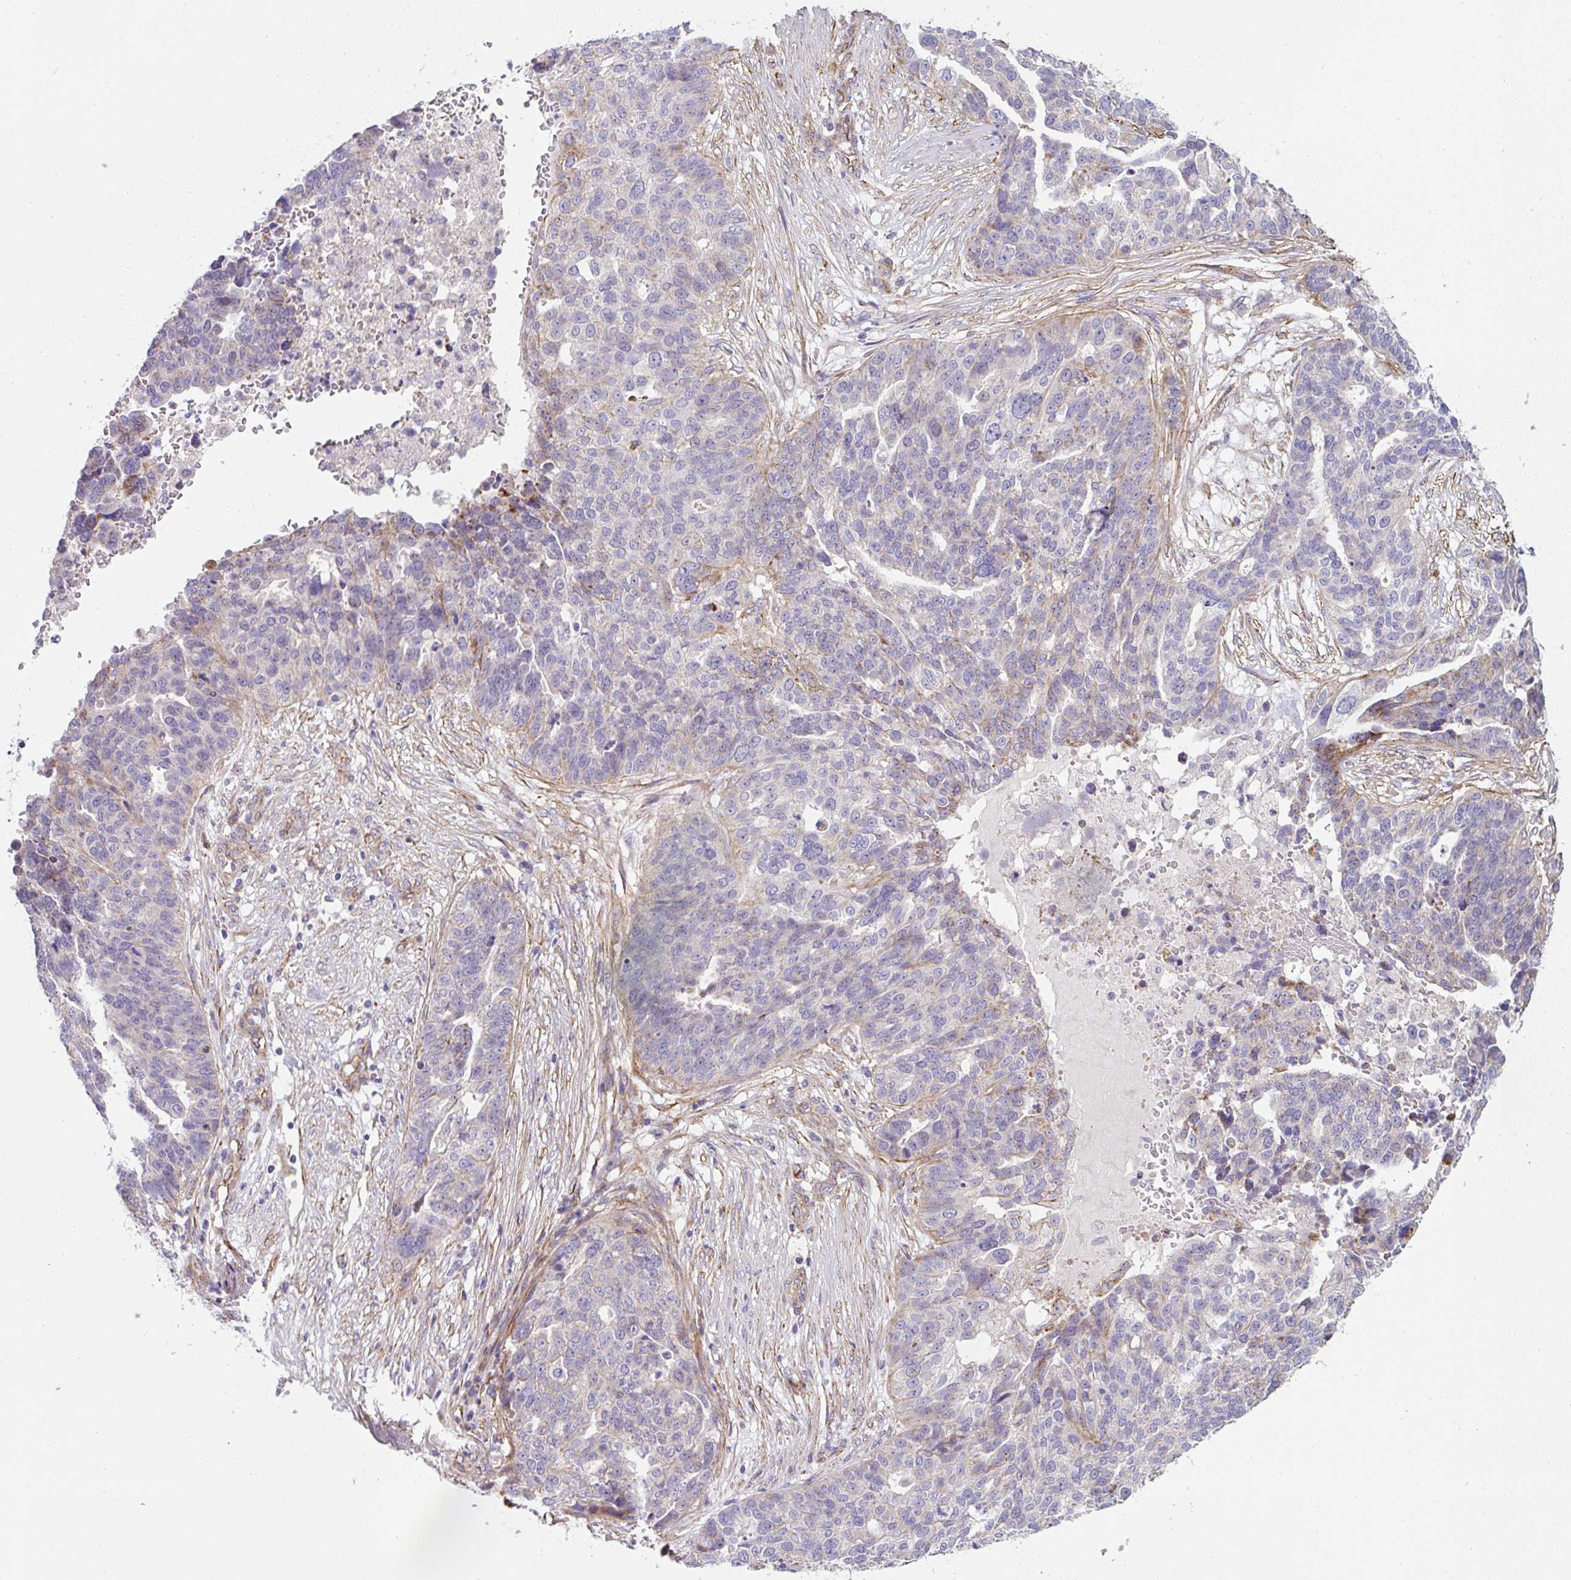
{"staining": {"intensity": "negative", "quantity": "none", "location": "none"}, "tissue": "ovarian cancer", "cell_type": "Tumor cells", "image_type": "cancer", "snomed": [{"axis": "morphology", "description": "Cystadenocarcinoma, serous, NOS"}, {"axis": "topography", "description": "Ovary"}], "caption": "An IHC image of serous cystadenocarcinoma (ovarian) is shown. There is no staining in tumor cells of serous cystadenocarcinoma (ovarian).", "gene": "ANKUB1", "patient": {"sex": "female", "age": 59}}